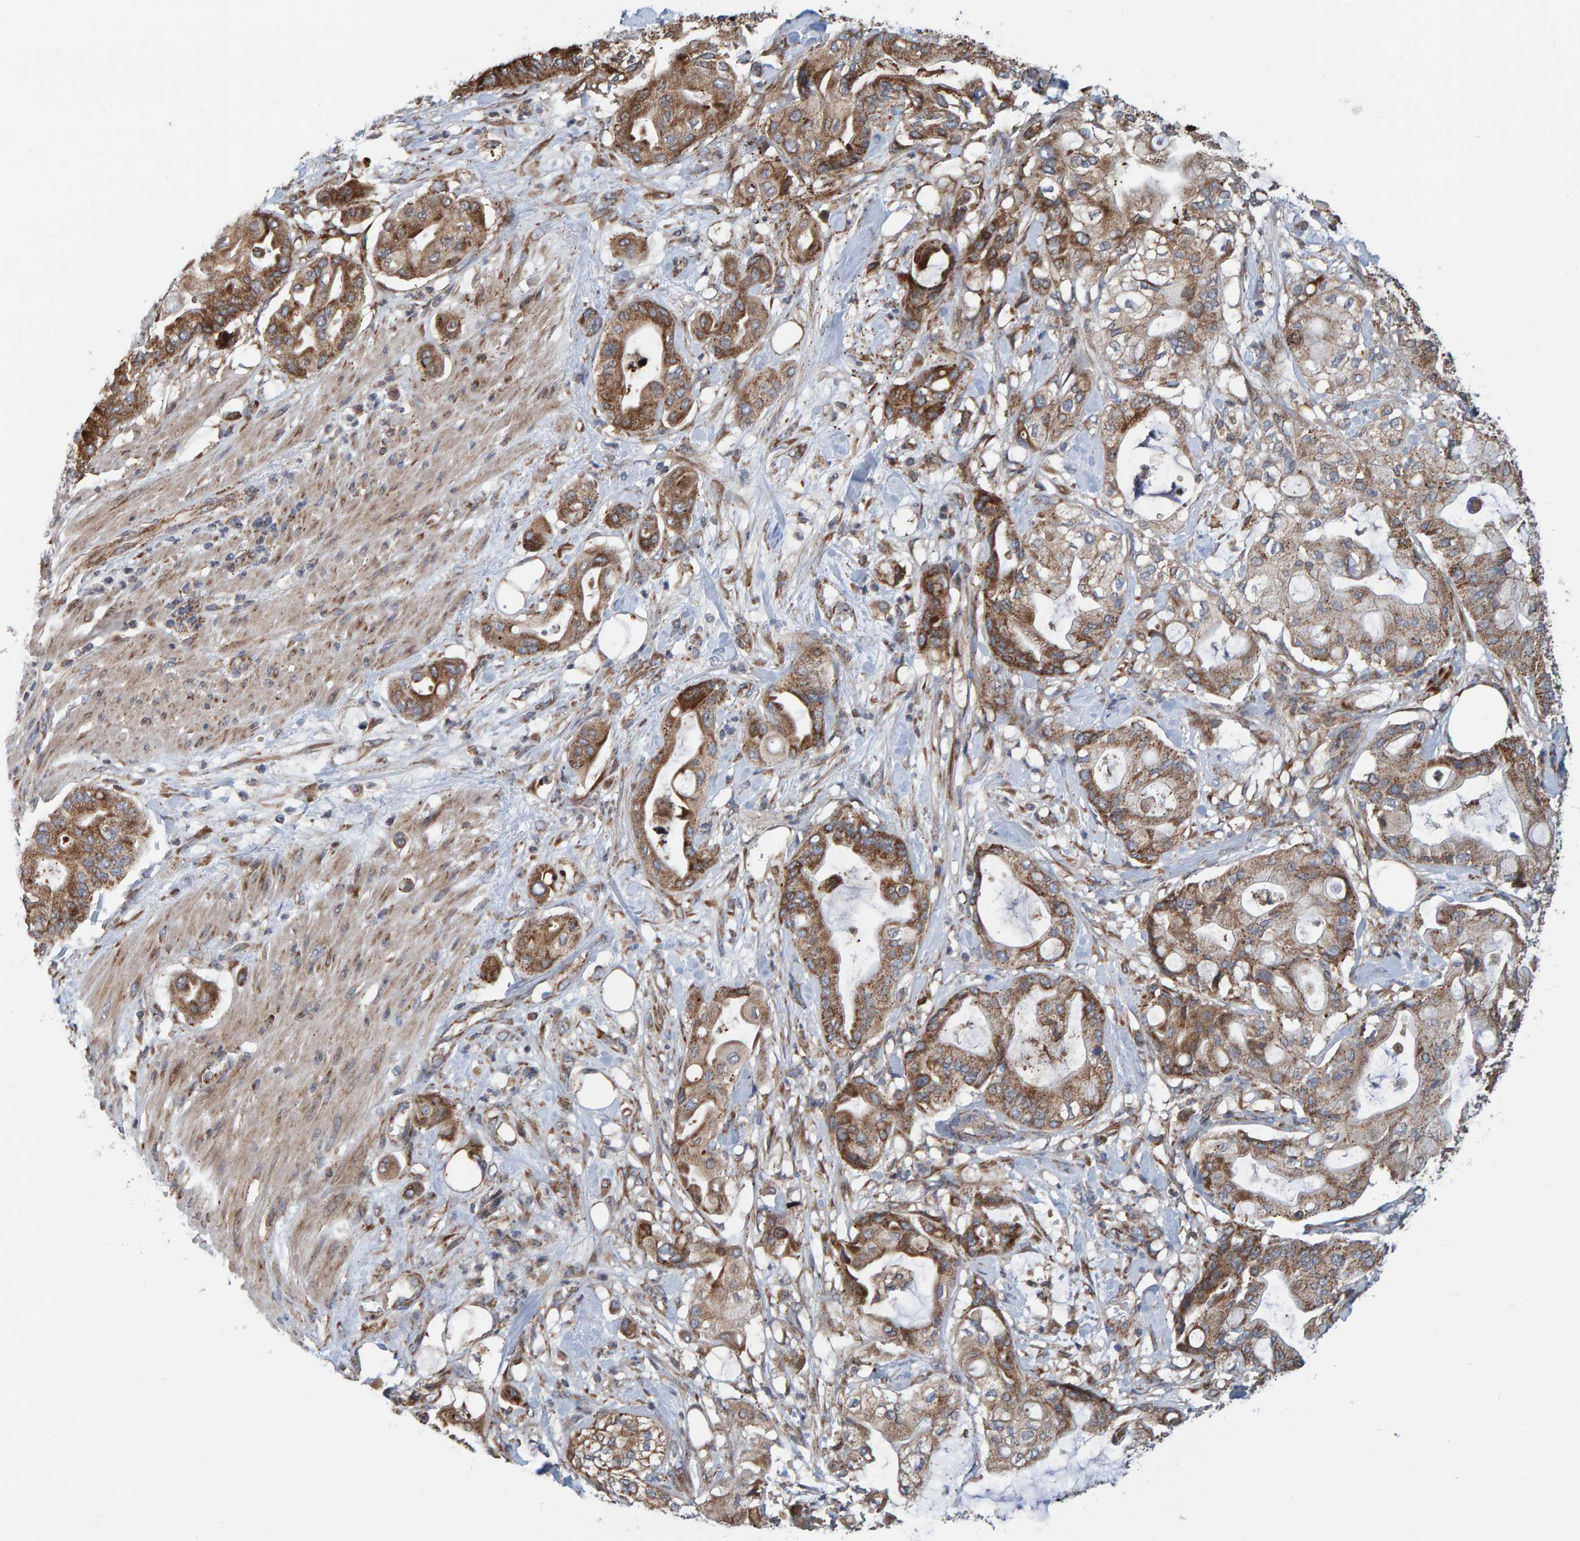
{"staining": {"intensity": "moderate", "quantity": ">75%", "location": "cytoplasmic/membranous"}, "tissue": "pancreatic cancer", "cell_type": "Tumor cells", "image_type": "cancer", "snomed": [{"axis": "morphology", "description": "Adenocarcinoma, NOS"}, {"axis": "morphology", "description": "Adenocarcinoma, metastatic, NOS"}, {"axis": "topography", "description": "Lymph node"}, {"axis": "topography", "description": "Pancreas"}, {"axis": "topography", "description": "Duodenum"}], "caption": "The immunohistochemical stain shows moderate cytoplasmic/membranous staining in tumor cells of pancreatic cancer (adenocarcinoma) tissue.", "gene": "MRPL45", "patient": {"sex": "female", "age": 64}}